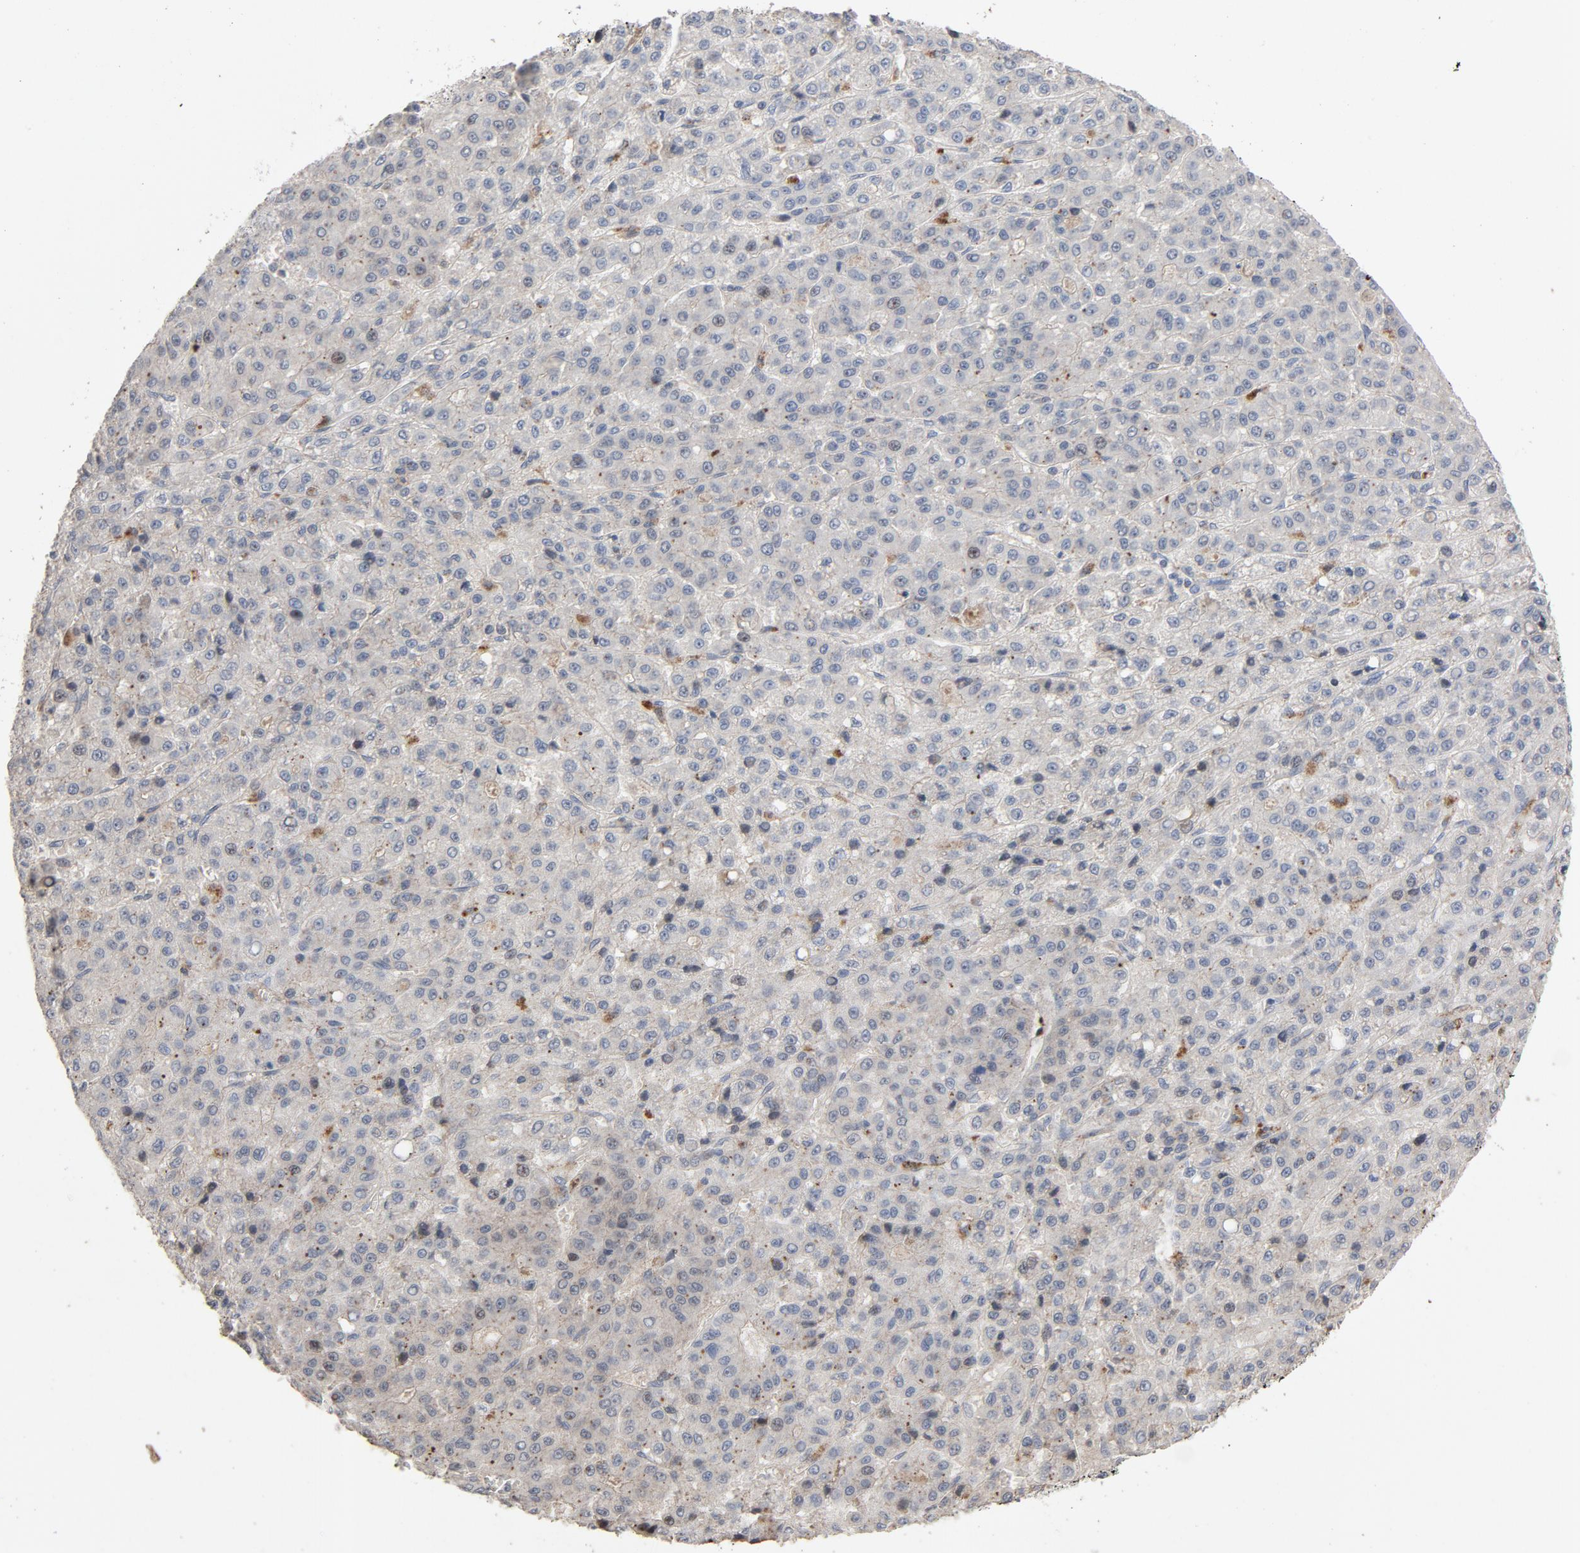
{"staining": {"intensity": "negative", "quantity": "none", "location": "none"}, "tissue": "liver cancer", "cell_type": "Tumor cells", "image_type": "cancer", "snomed": [{"axis": "morphology", "description": "Carcinoma, Hepatocellular, NOS"}, {"axis": "topography", "description": "Liver"}], "caption": "Tumor cells are negative for protein expression in human liver cancer.", "gene": "CDK6", "patient": {"sex": "male", "age": 70}}